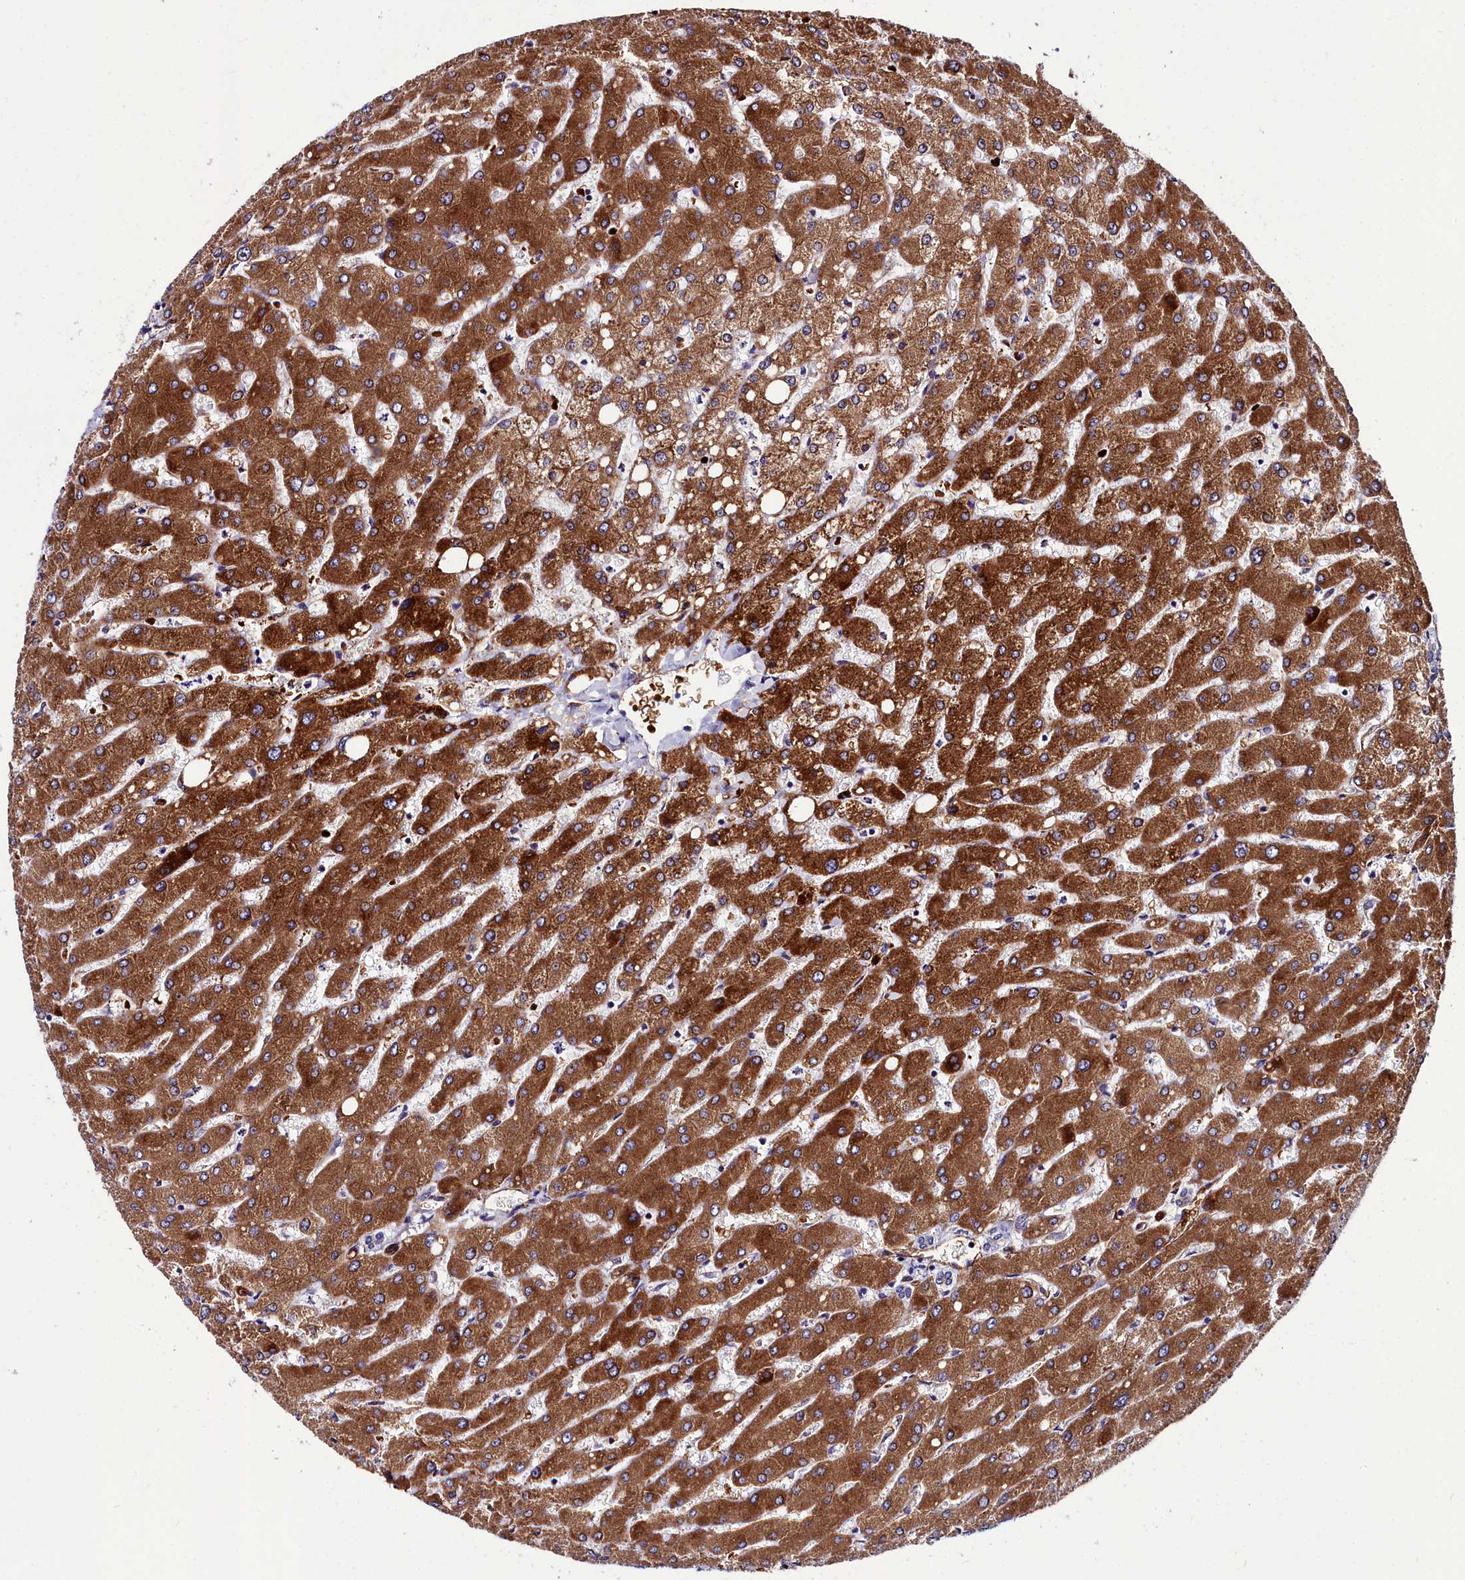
{"staining": {"intensity": "negative", "quantity": "none", "location": "none"}, "tissue": "liver", "cell_type": "Cholangiocytes", "image_type": "normal", "snomed": [{"axis": "morphology", "description": "Normal tissue, NOS"}, {"axis": "topography", "description": "Liver"}], "caption": "This micrograph is of normal liver stained with immunohistochemistry to label a protein in brown with the nuclei are counter-stained blue. There is no positivity in cholangiocytes. (IHC, brightfield microscopy, high magnification).", "gene": "CYP4F11", "patient": {"sex": "male", "age": 55}}